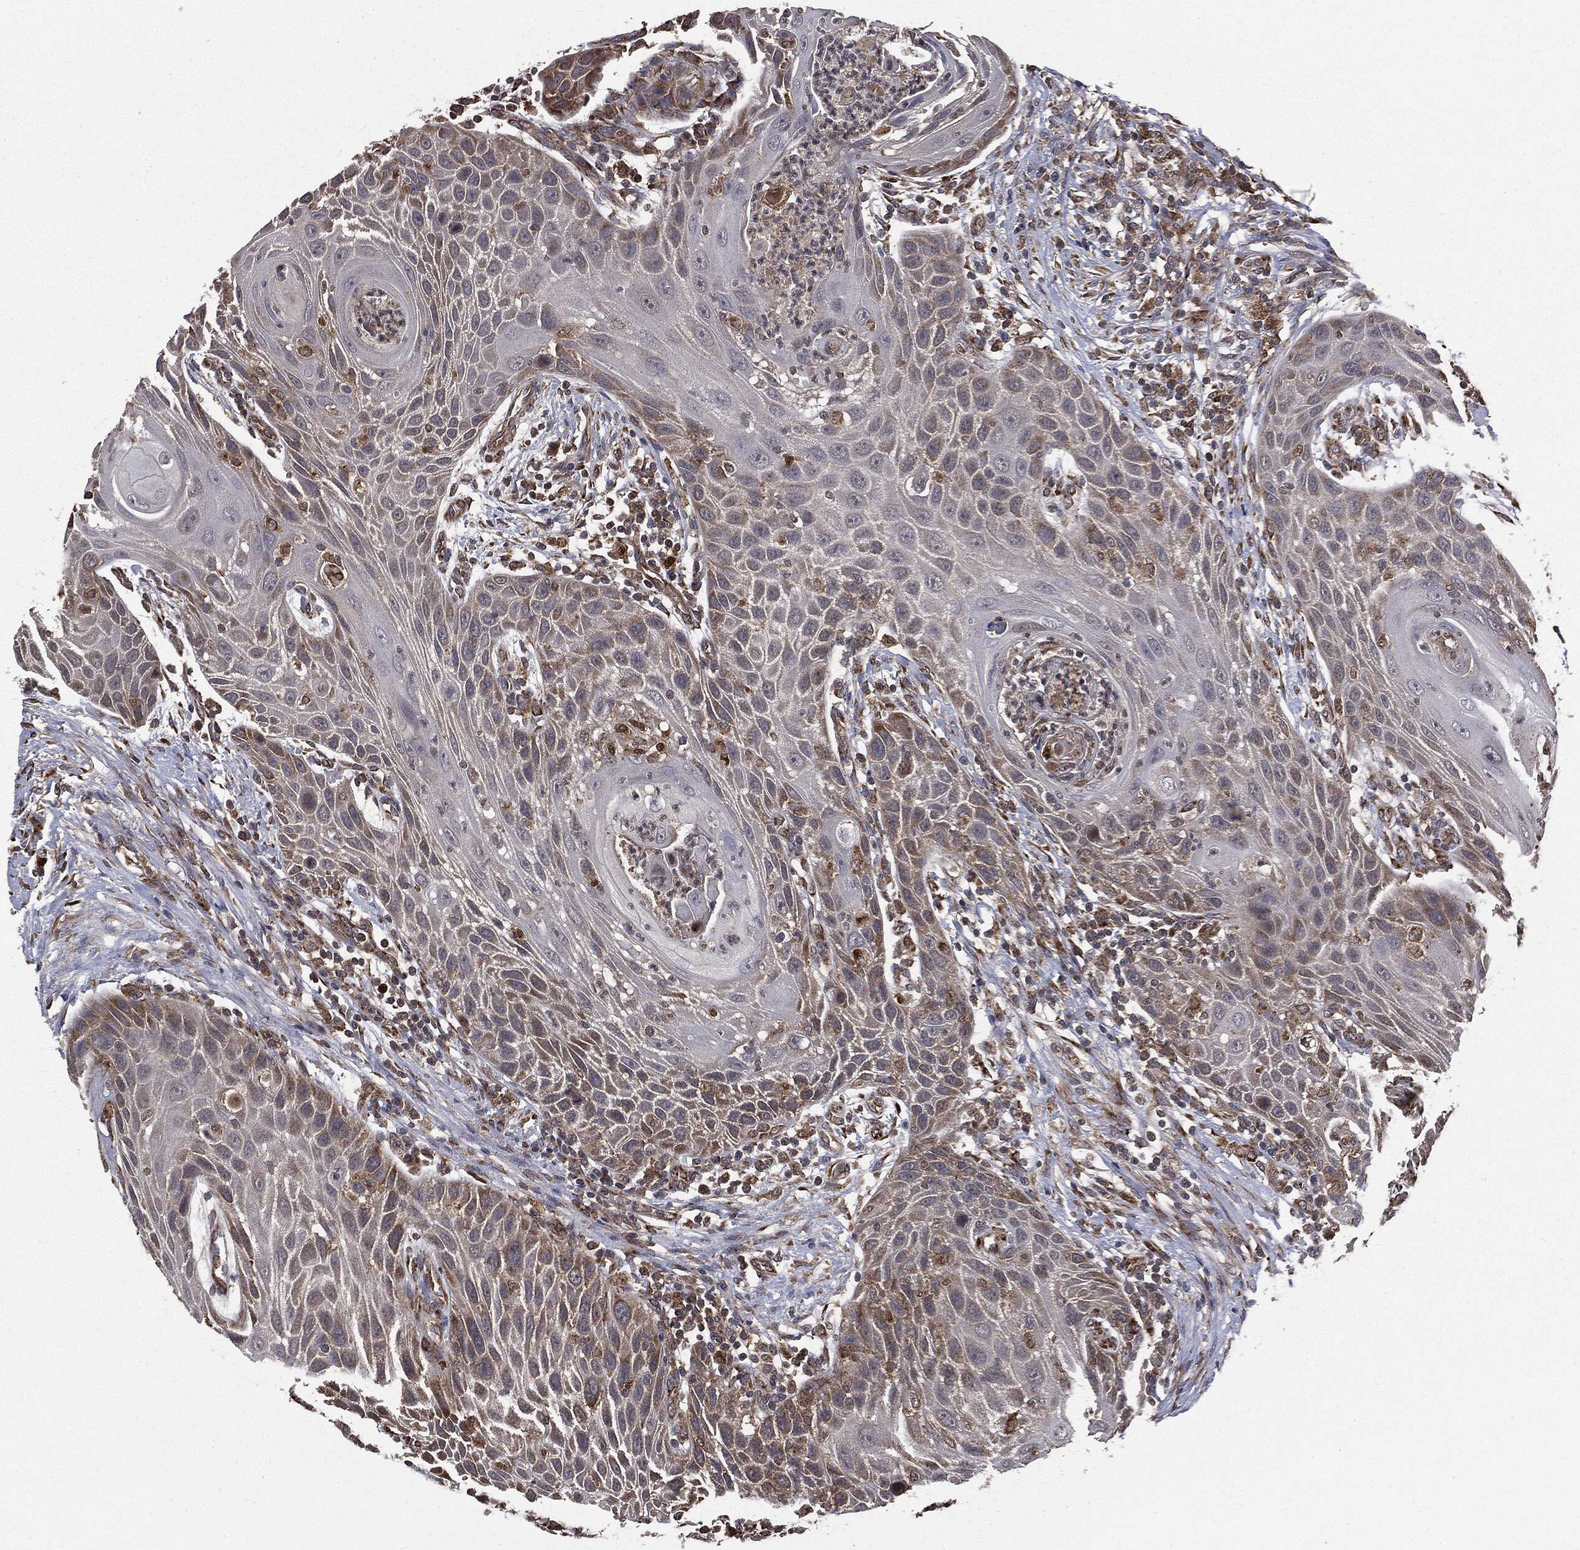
{"staining": {"intensity": "weak", "quantity": "25%-75%", "location": "cytoplasmic/membranous"}, "tissue": "head and neck cancer", "cell_type": "Tumor cells", "image_type": "cancer", "snomed": [{"axis": "morphology", "description": "Squamous cell carcinoma, NOS"}, {"axis": "topography", "description": "Head-Neck"}], "caption": "A low amount of weak cytoplasmic/membranous positivity is seen in about 25%-75% of tumor cells in head and neck cancer tissue.", "gene": "PLOD3", "patient": {"sex": "male", "age": 69}}